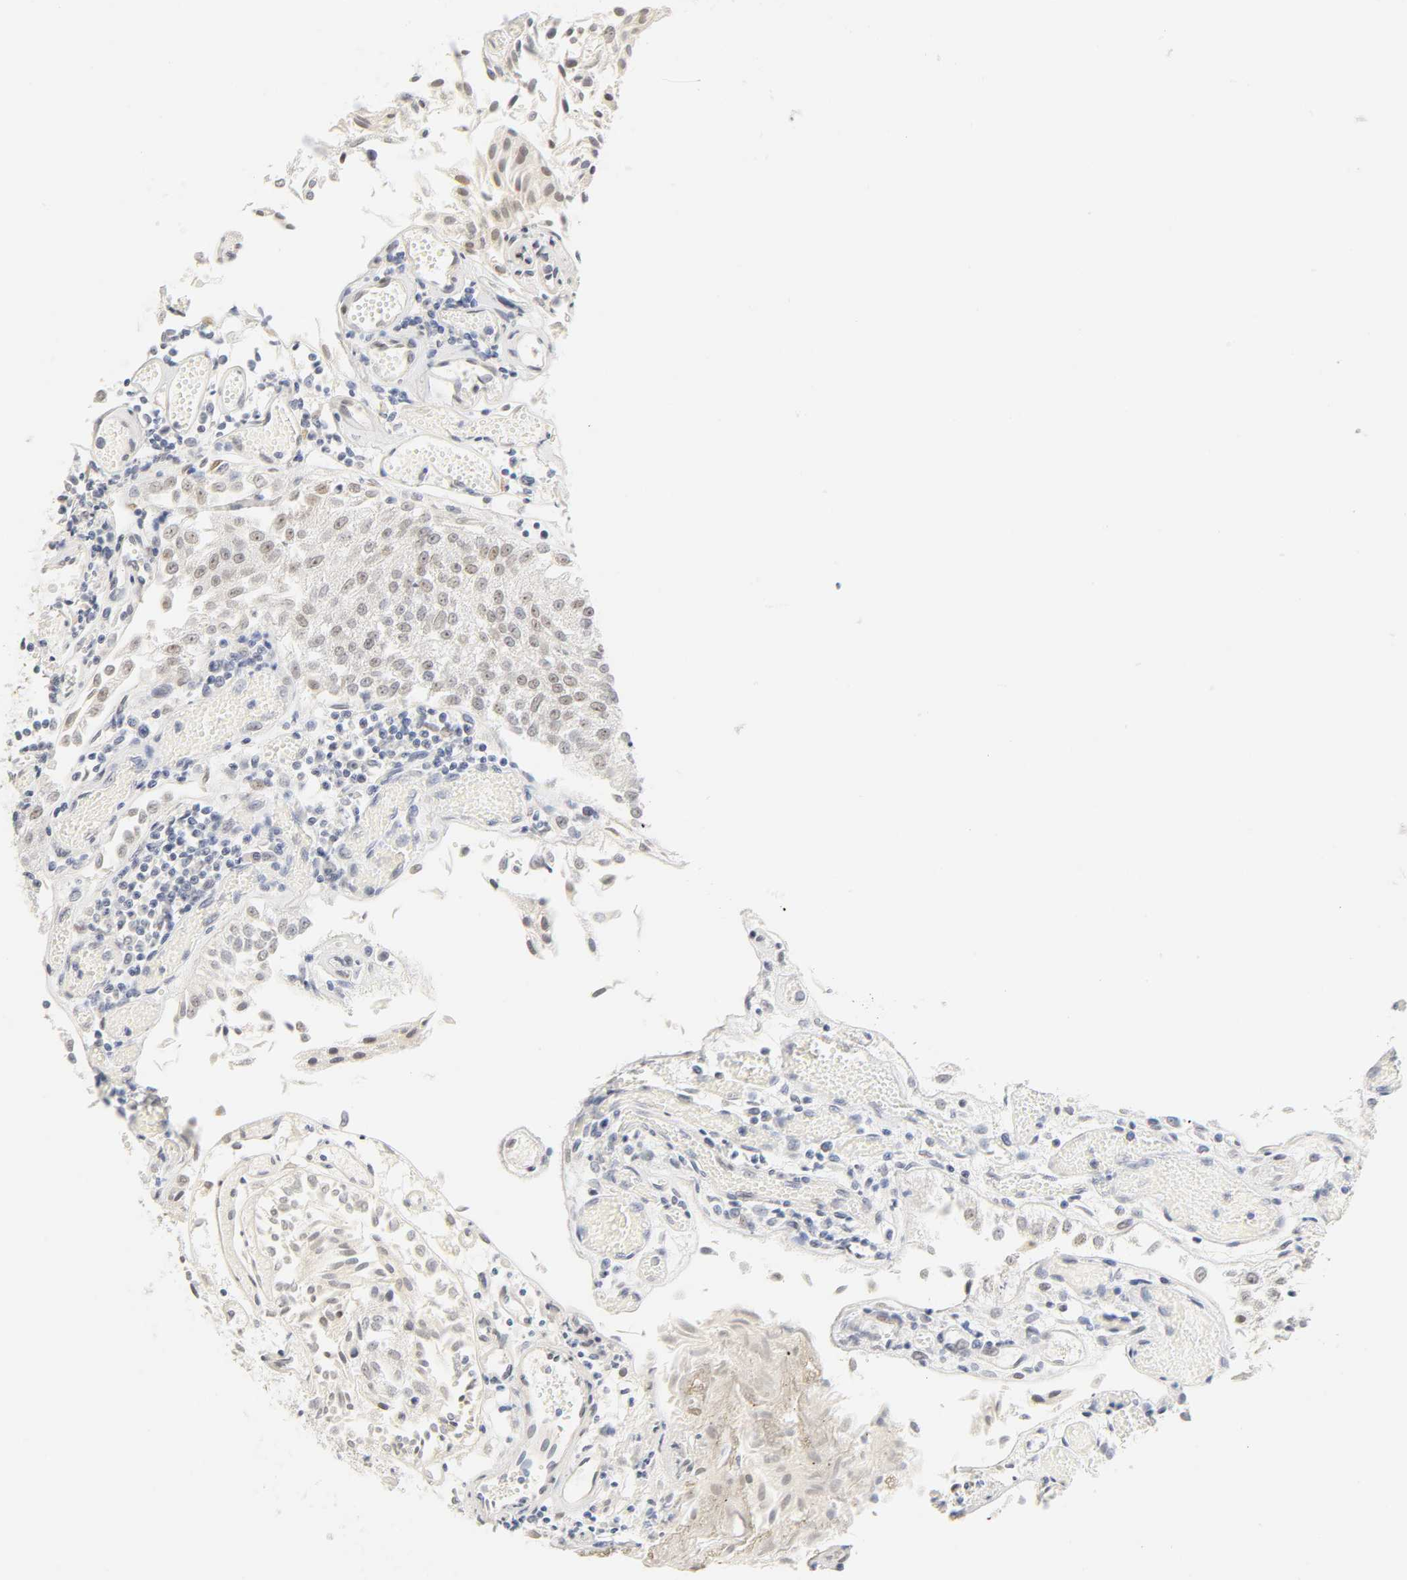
{"staining": {"intensity": "weak", "quantity": "<25%", "location": "nuclear"}, "tissue": "urothelial cancer", "cell_type": "Tumor cells", "image_type": "cancer", "snomed": [{"axis": "morphology", "description": "Urothelial carcinoma, Low grade"}, {"axis": "topography", "description": "Urinary bladder"}], "caption": "Urothelial cancer was stained to show a protein in brown. There is no significant expression in tumor cells.", "gene": "MNAT1", "patient": {"sex": "male", "age": 86}}